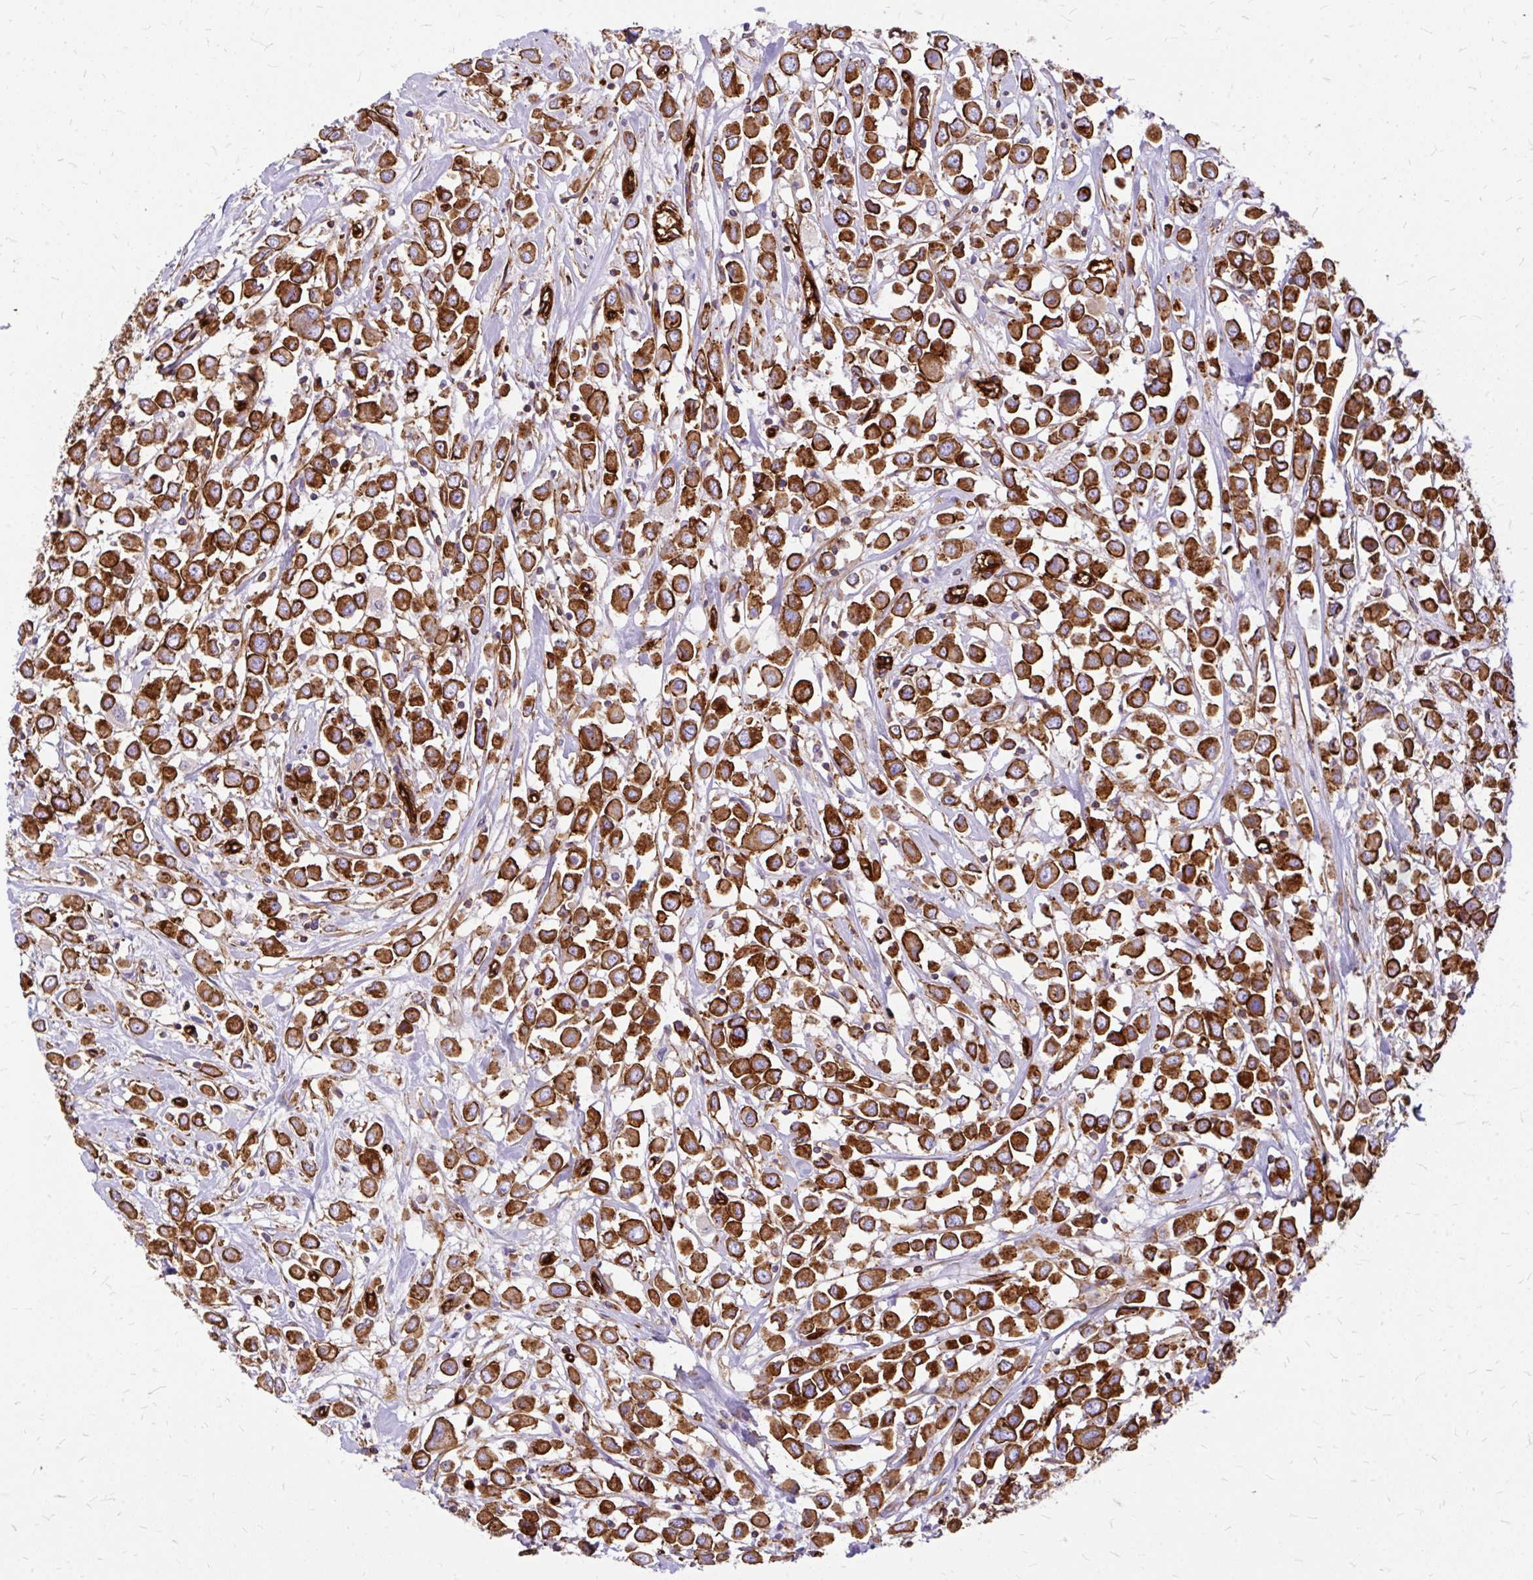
{"staining": {"intensity": "strong", "quantity": ">75%", "location": "cytoplasmic/membranous"}, "tissue": "breast cancer", "cell_type": "Tumor cells", "image_type": "cancer", "snomed": [{"axis": "morphology", "description": "Duct carcinoma"}, {"axis": "topography", "description": "Breast"}], "caption": "Breast cancer (infiltrating ductal carcinoma) stained with a protein marker reveals strong staining in tumor cells.", "gene": "MAP1LC3B", "patient": {"sex": "female", "age": 61}}